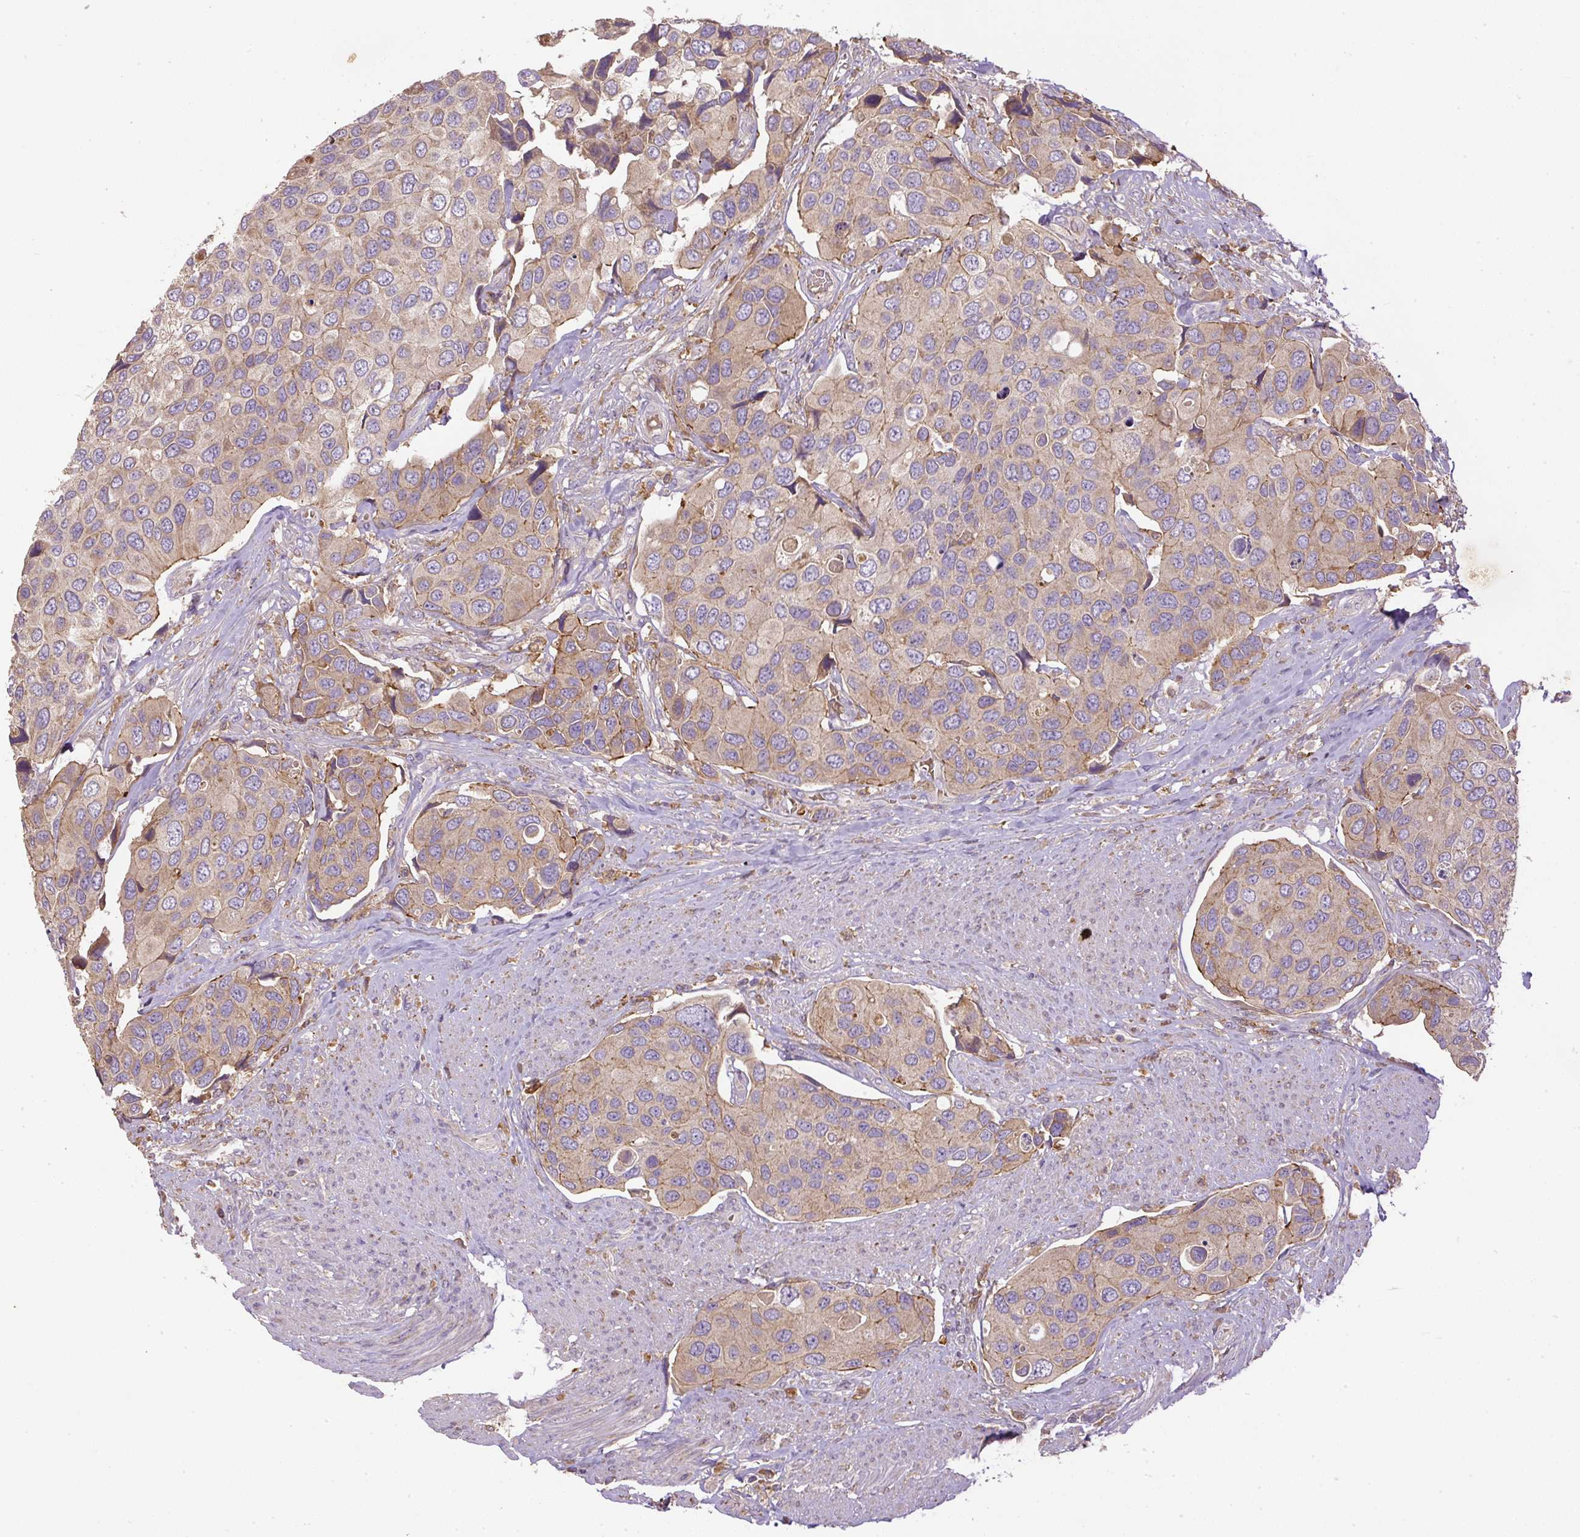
{"staining": {"intensity": "moderate", "quantity": ">75%", "location": "cytoplasmic/membranous"}, "tissue": "urothelial cancer", "cell_type": "Tumor cells", "image_type": "cancer", "snomed": [{"axis": "morphology", "description": "Urothelial carcinoma, High grade"}, {"axis": "topography", "description": "Urinary bladder"}], "caption": "A histopathology image of urothelial carcinoma (high-grade) stained for a protein reveals moderate cytoplasmic/membranous brown staining in tumor cells.", "gene": "DAPK1", "patient": {"sex": "male", "age": 74}}